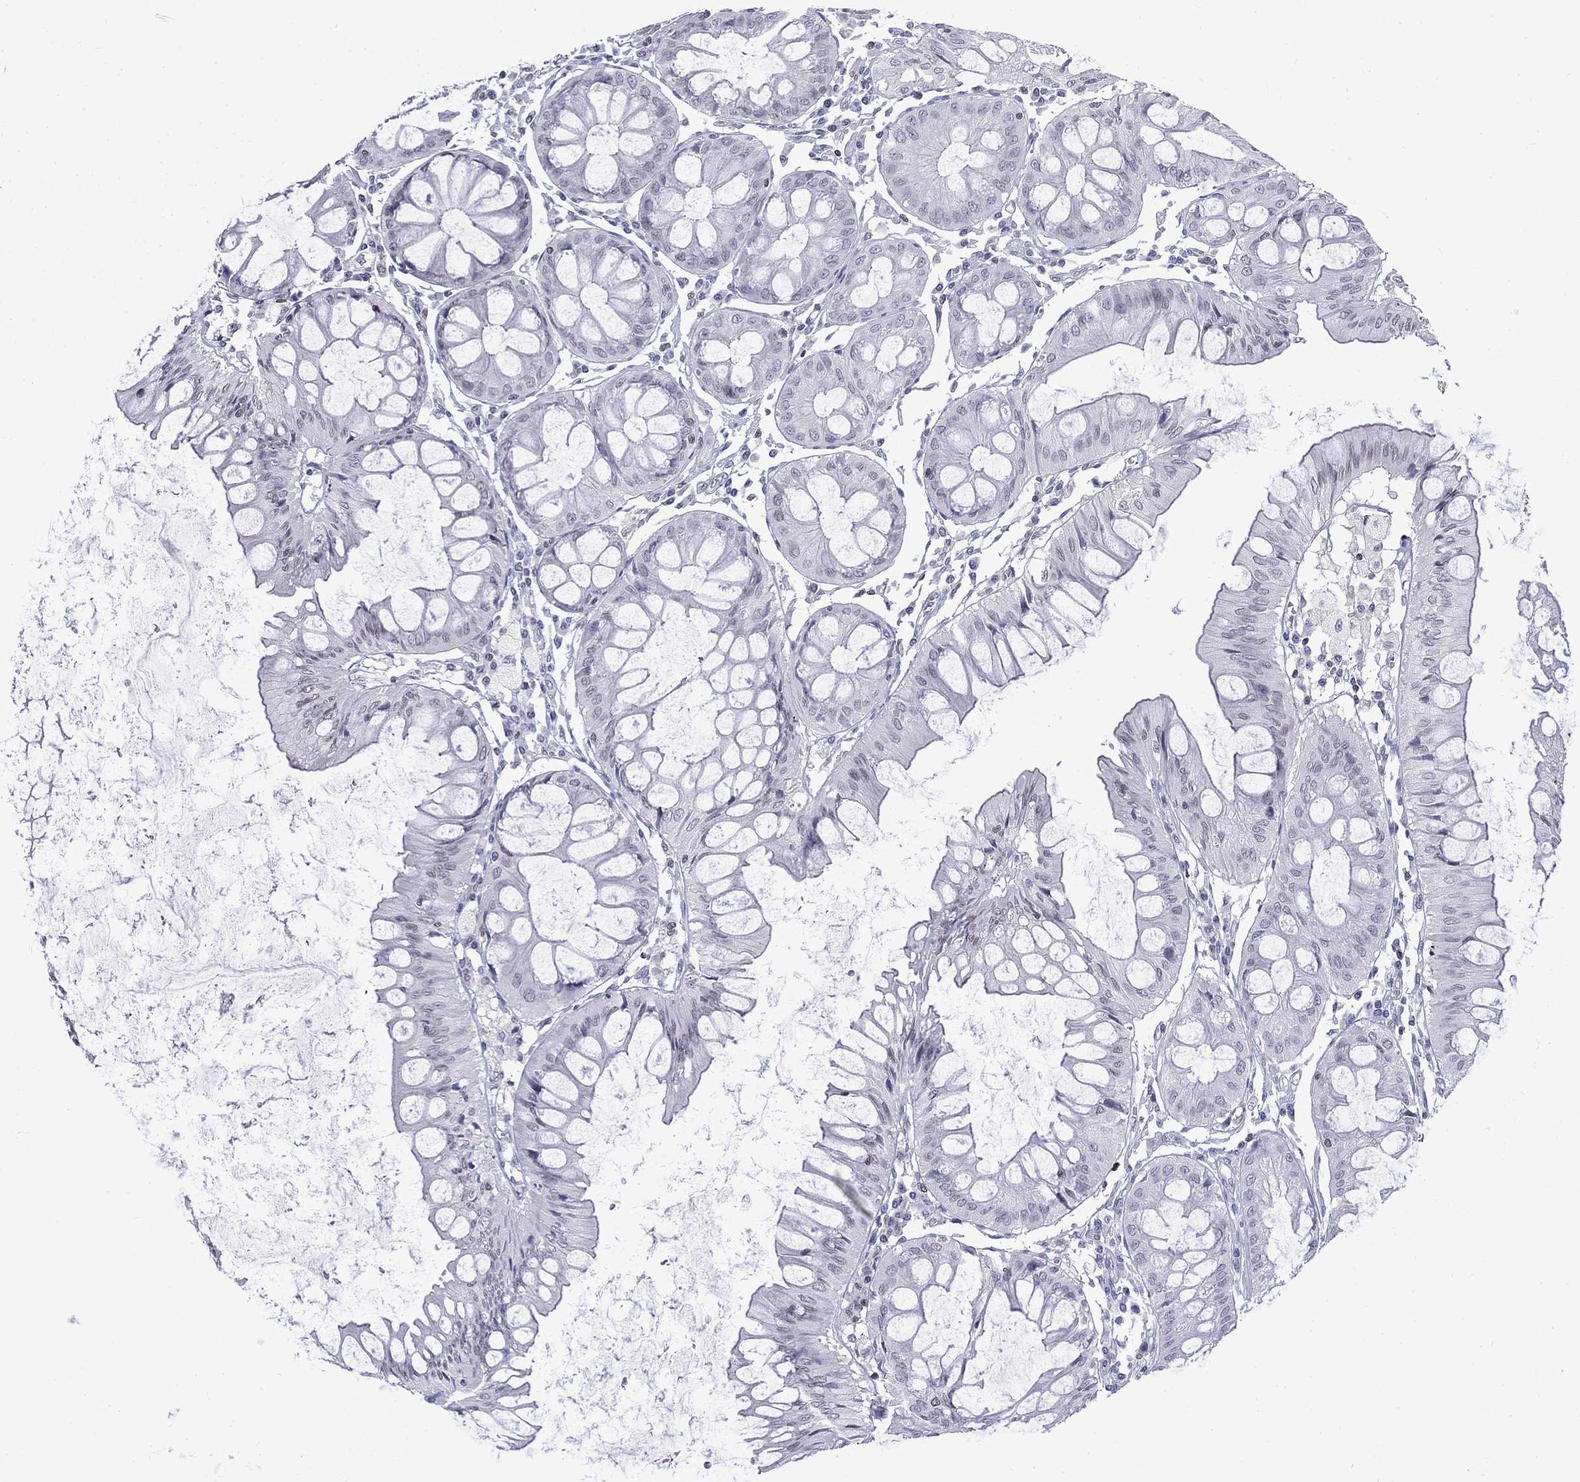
{"staining": {"intensity": "weak", "quantity": "25%-75%", "location": "cytoplasmic/membranous,nuclear"}, "tissue": "colorectal cancer", "cell_type": "Tumor cells", "image_type": "cancer", "snomed": [{"axis": "morphology", "description": "Adenocarcinoma, NOS"}, {"axis": "topography", "description": "Rectum"}], "caption": "The micrograph demonstrates staining of adenocarcinoma (colorectal), revealing weak cytoplasmic/membranous and nuclear protein expression (brown color) within tumor cells.", "gene": "SLA", "patient": {"sex": "female", "age": 85}}